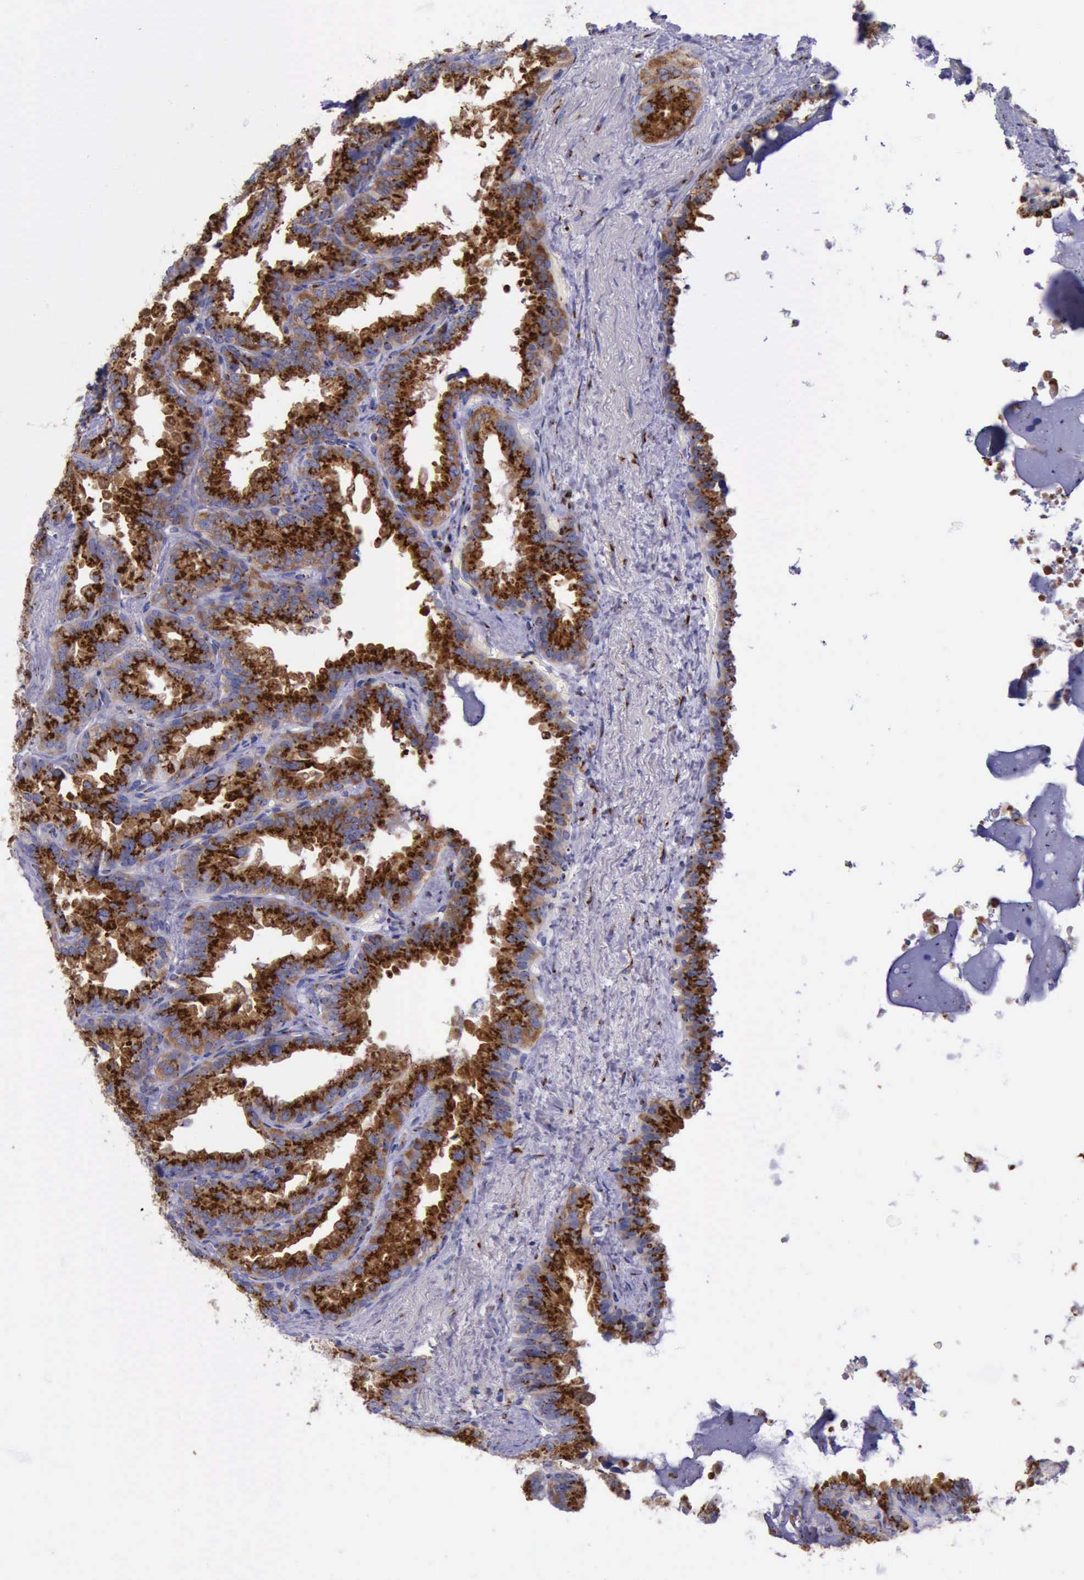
{"staining": {"intensity": "strong", "quantity": ">75%", "location": "cytoplasmic/membranous"}, "tissue": "seminal vesicle", "cell_type": "Glandular cells", "image_type": "normal", "snomed": [{"axis": "morphology", "description": "Normal tissue, NOS"}, {"axis": "topography", "description": "Prostate"}, {"axis": "topography", "description": "Seminal veicle"}], "caption": "Protein staining by immunohistochemistry (IHC) displays strong cytoplasmic/membranous expression in approximately >75% of glandular cells in benign seminal vesicle.", "gene": "GOLGA5", "patient": {"sex": "male", "age": 63}}